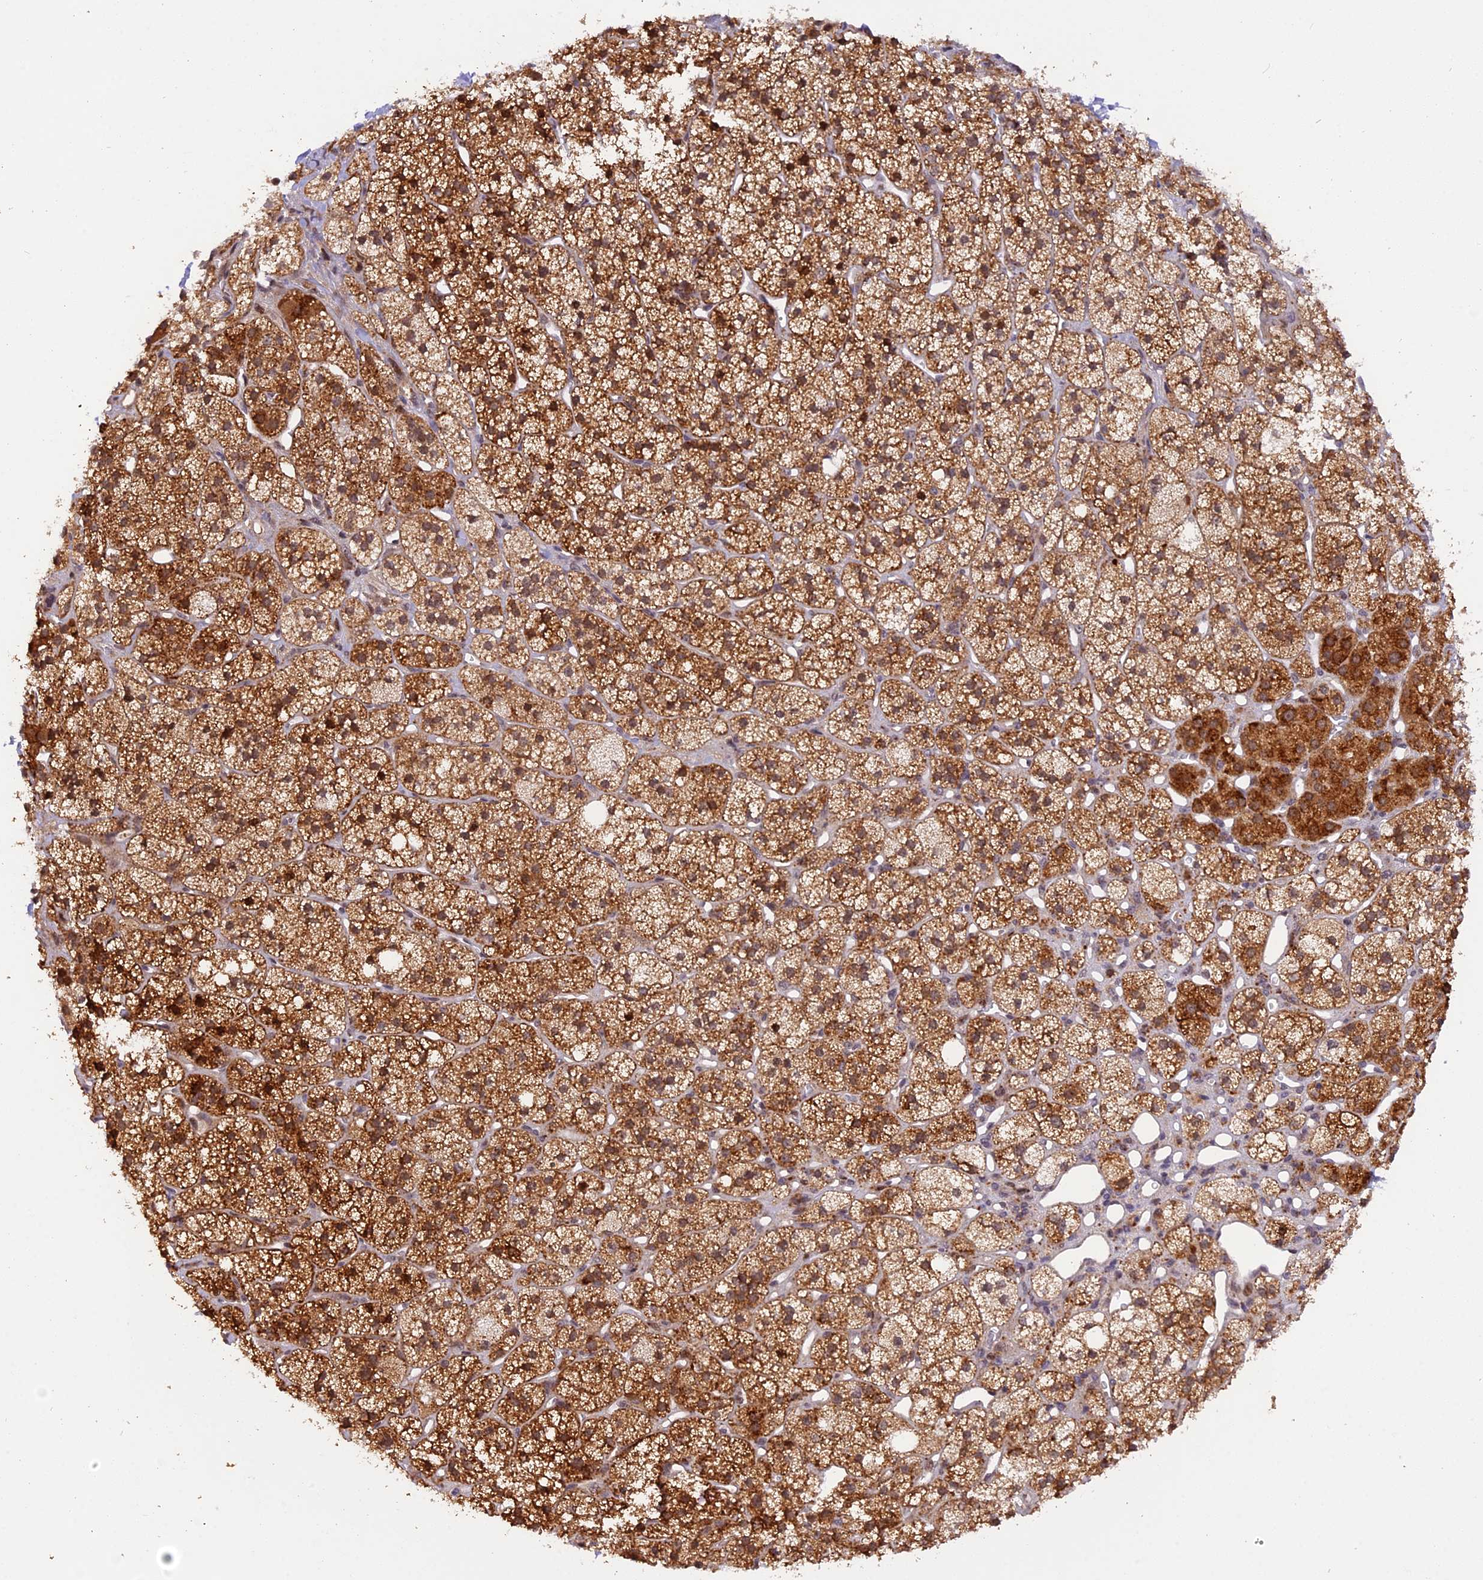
{"staining": {"intensity": "strong", "quantity": ">75%", "location": "cytoplasmic/membranous,nuclear"}, "tissue": "adrenal gland", "cell_type": "Glandular cells", "image_type": "normal", "snomed": [{"axis": "morphology", "description": "Normal tissue, NOS"}, {"axis": "topography", "description": "Adrenal gland"}], "caption": "DAB immunohistochemical staining of unremarkable human adrenal gland displays strong cytoplasmic/membranous,nuclear protein expression in about >75% of glandular cells.", "gene": "SAMD4A", "patient": {"sex": "male", "age": 61}}